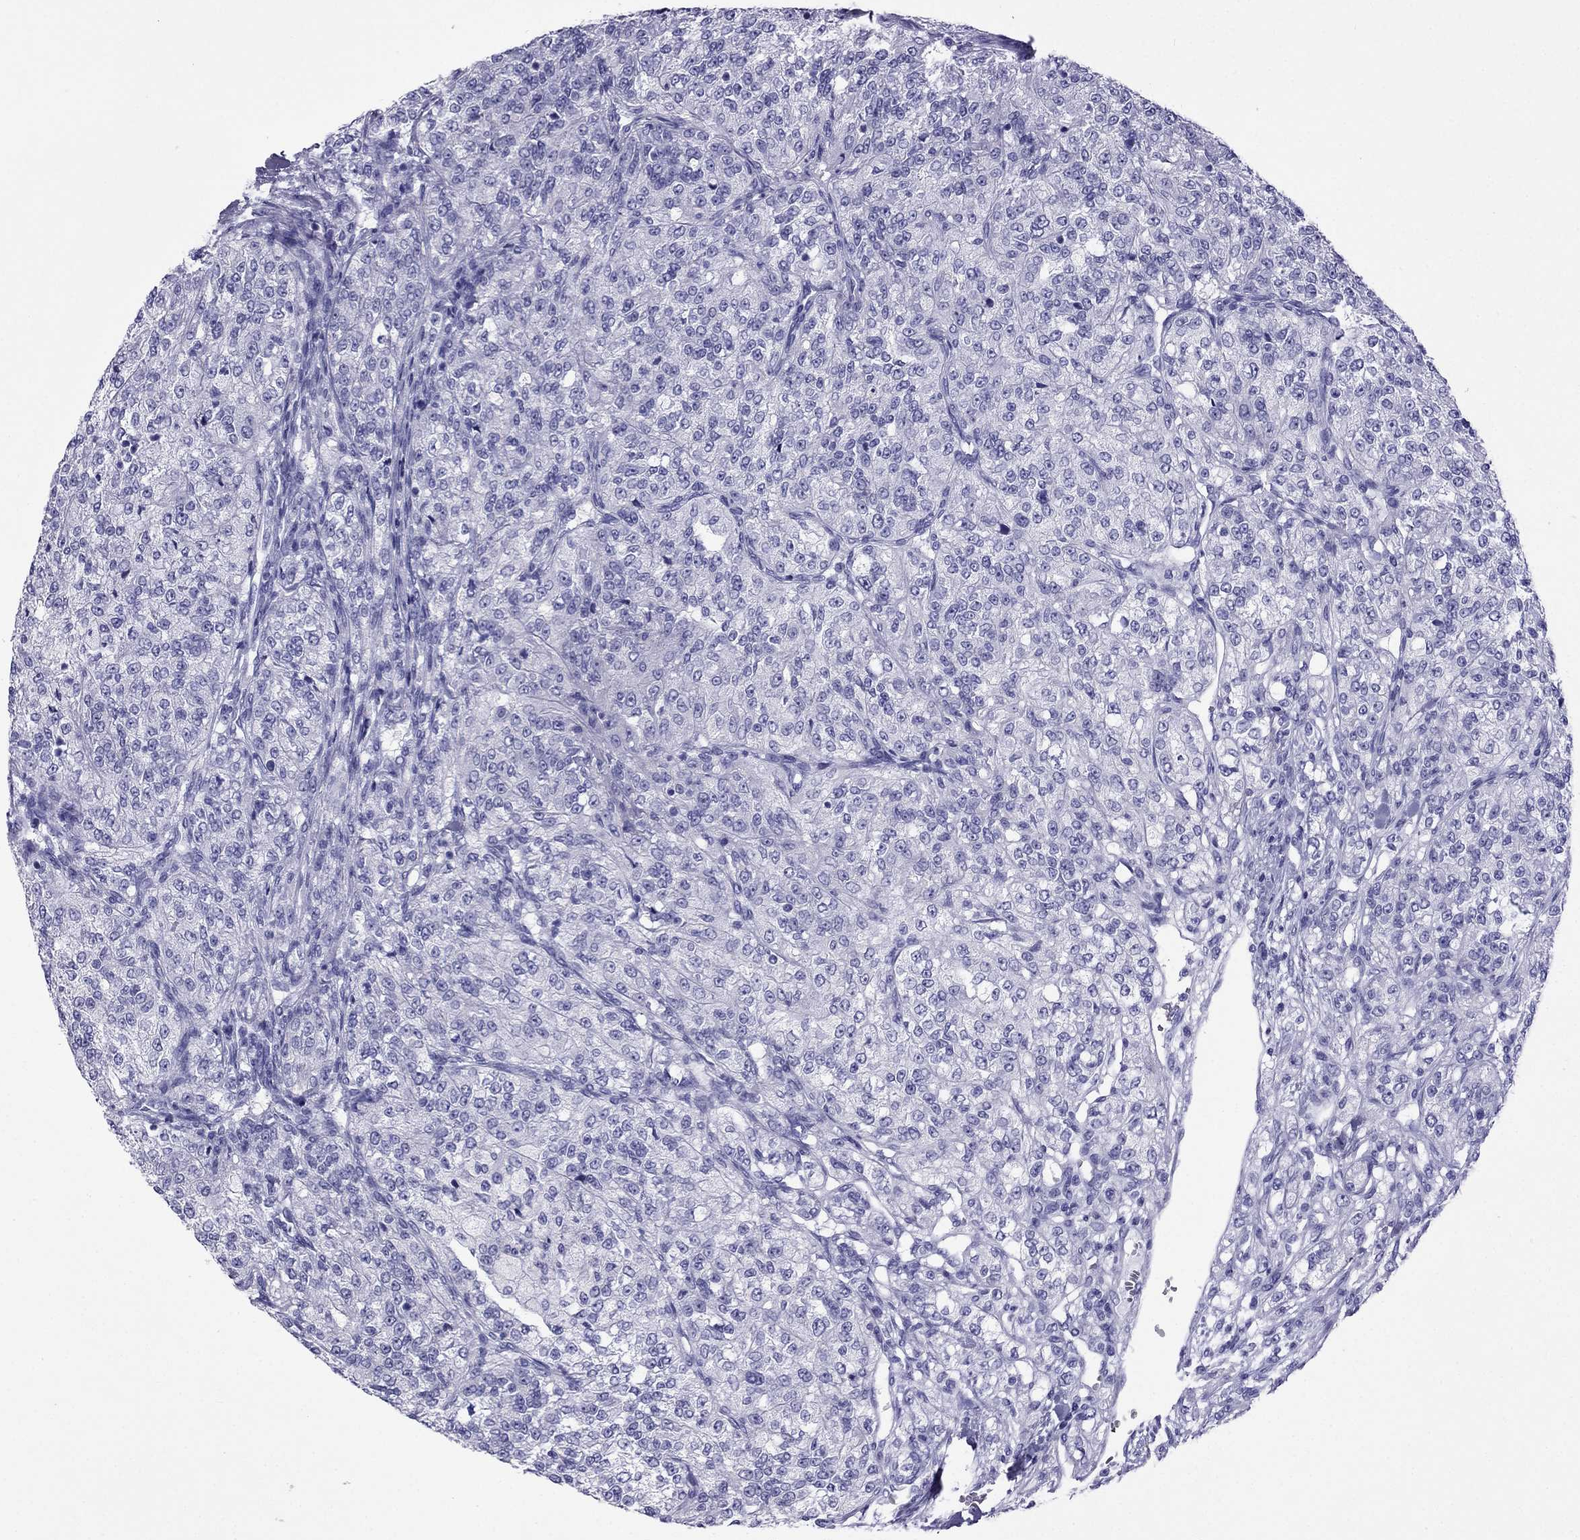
{"staining": {"intensity": "negative", "quantity": "none", "location": "none"}, "tissue": "renal cancer", "cell_type": "Tumor cells", "image_type": "cancer", "snomed": [{"axis": "morphology", "description": "Adenocarcinoma, NOS"}, {"axis": "topography", "description": "Kidney"}], "caption": "This is an IHC micrograph of human renal adenocarcinoma. There is no positivity in tumor cells.", "gene": "ARR3", "patient": {"sex": "female", "age": 63}}